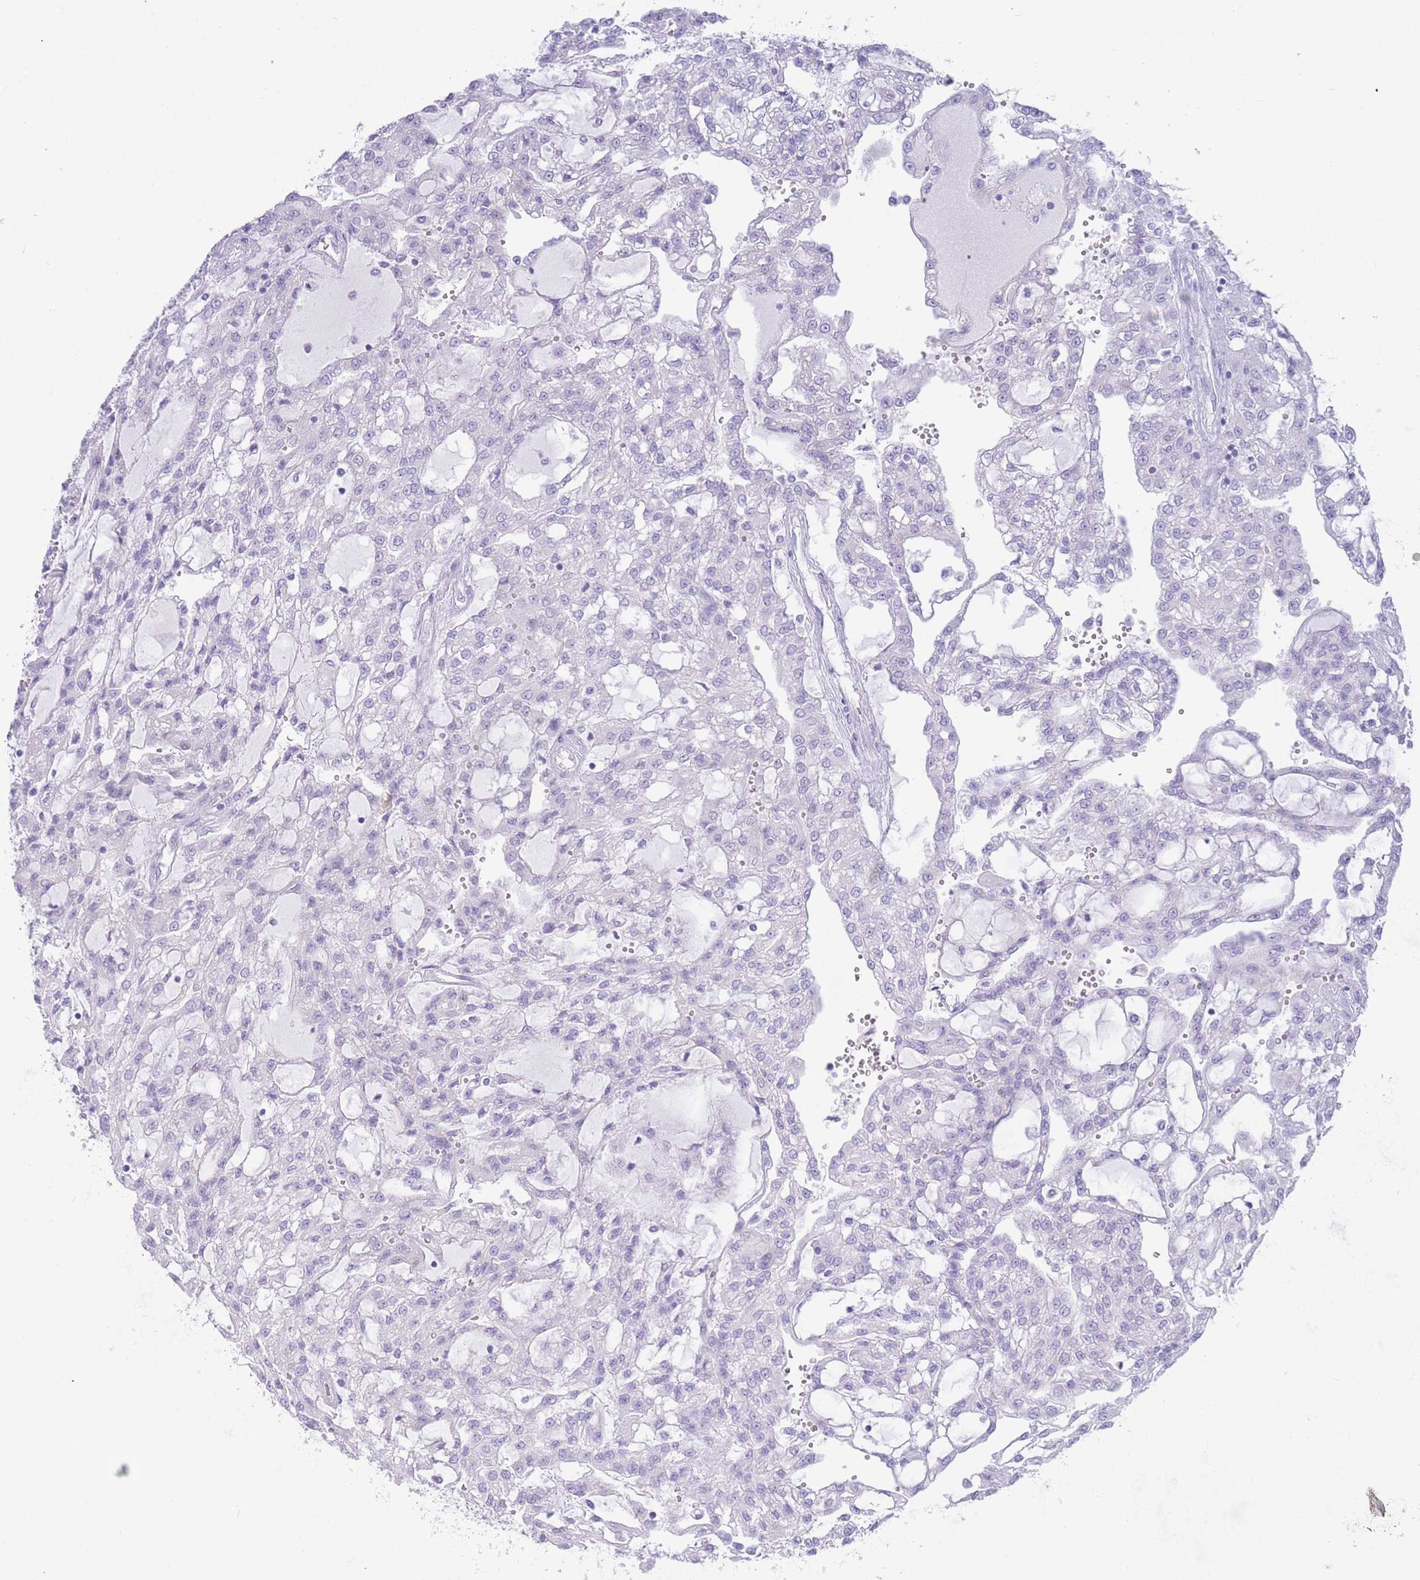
{"staining": {"intensity": "negative", "quantity": "none", "location": "none"}, "tissue": "renal cancer", "cell_type": "Tumor cells", "image_type": "cancer", "snomed": [{"axis": "morphology", "description": "Adenocarcinoma, NOS"}, {"axis": "topography", "description": "Kidney"}], "caption": "Tumor cells are negative for brown protein staining in renal cancer (adenocarcinoma).", "gene": "ACR", "patient": {"sex": "male", "age": 63}}